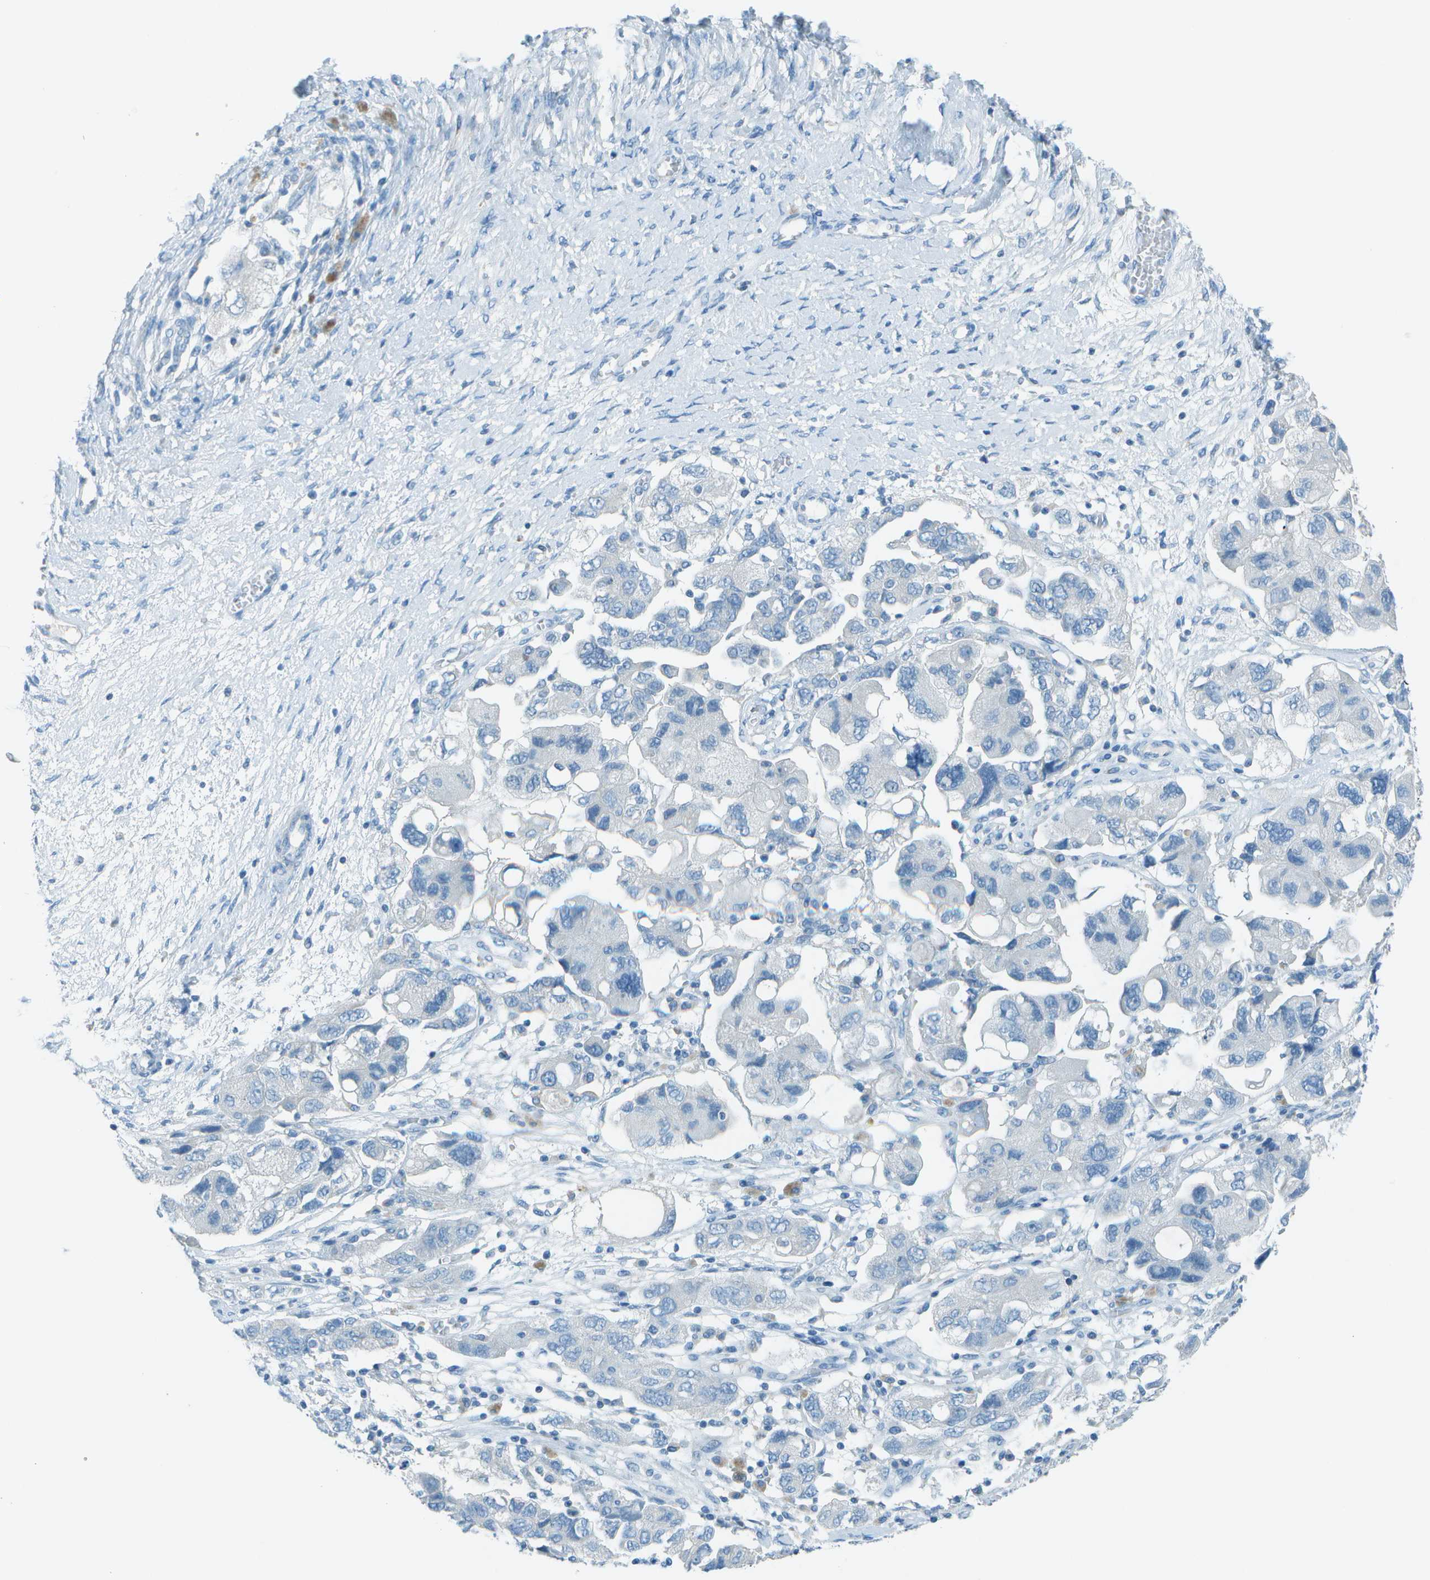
{"staining": {"intensity": "negative", "quantity": "none", "location": "none"}, "tissue": "ovarian cancer", "cell_type": "Tumor cells", "image_type": "cancer", "snomed": [{"axis": "morphology", "description": "Carcinoma, NOS"}, {"axis": "morphology", "description": "Cystadenocarcinoma, serous, NOS"}, {"axis": "topography", "description": "Ovary"}], "caption": "Immunohistochemistry (IHC) micrograph of neoplastic tissue: human ovarian cancer (serous cystadenocarcinoma) stained with DAB displays no significant protein staining in tumor cells.", "gene": "FGF1", "patient": {"sex": "female", "age": 69}}